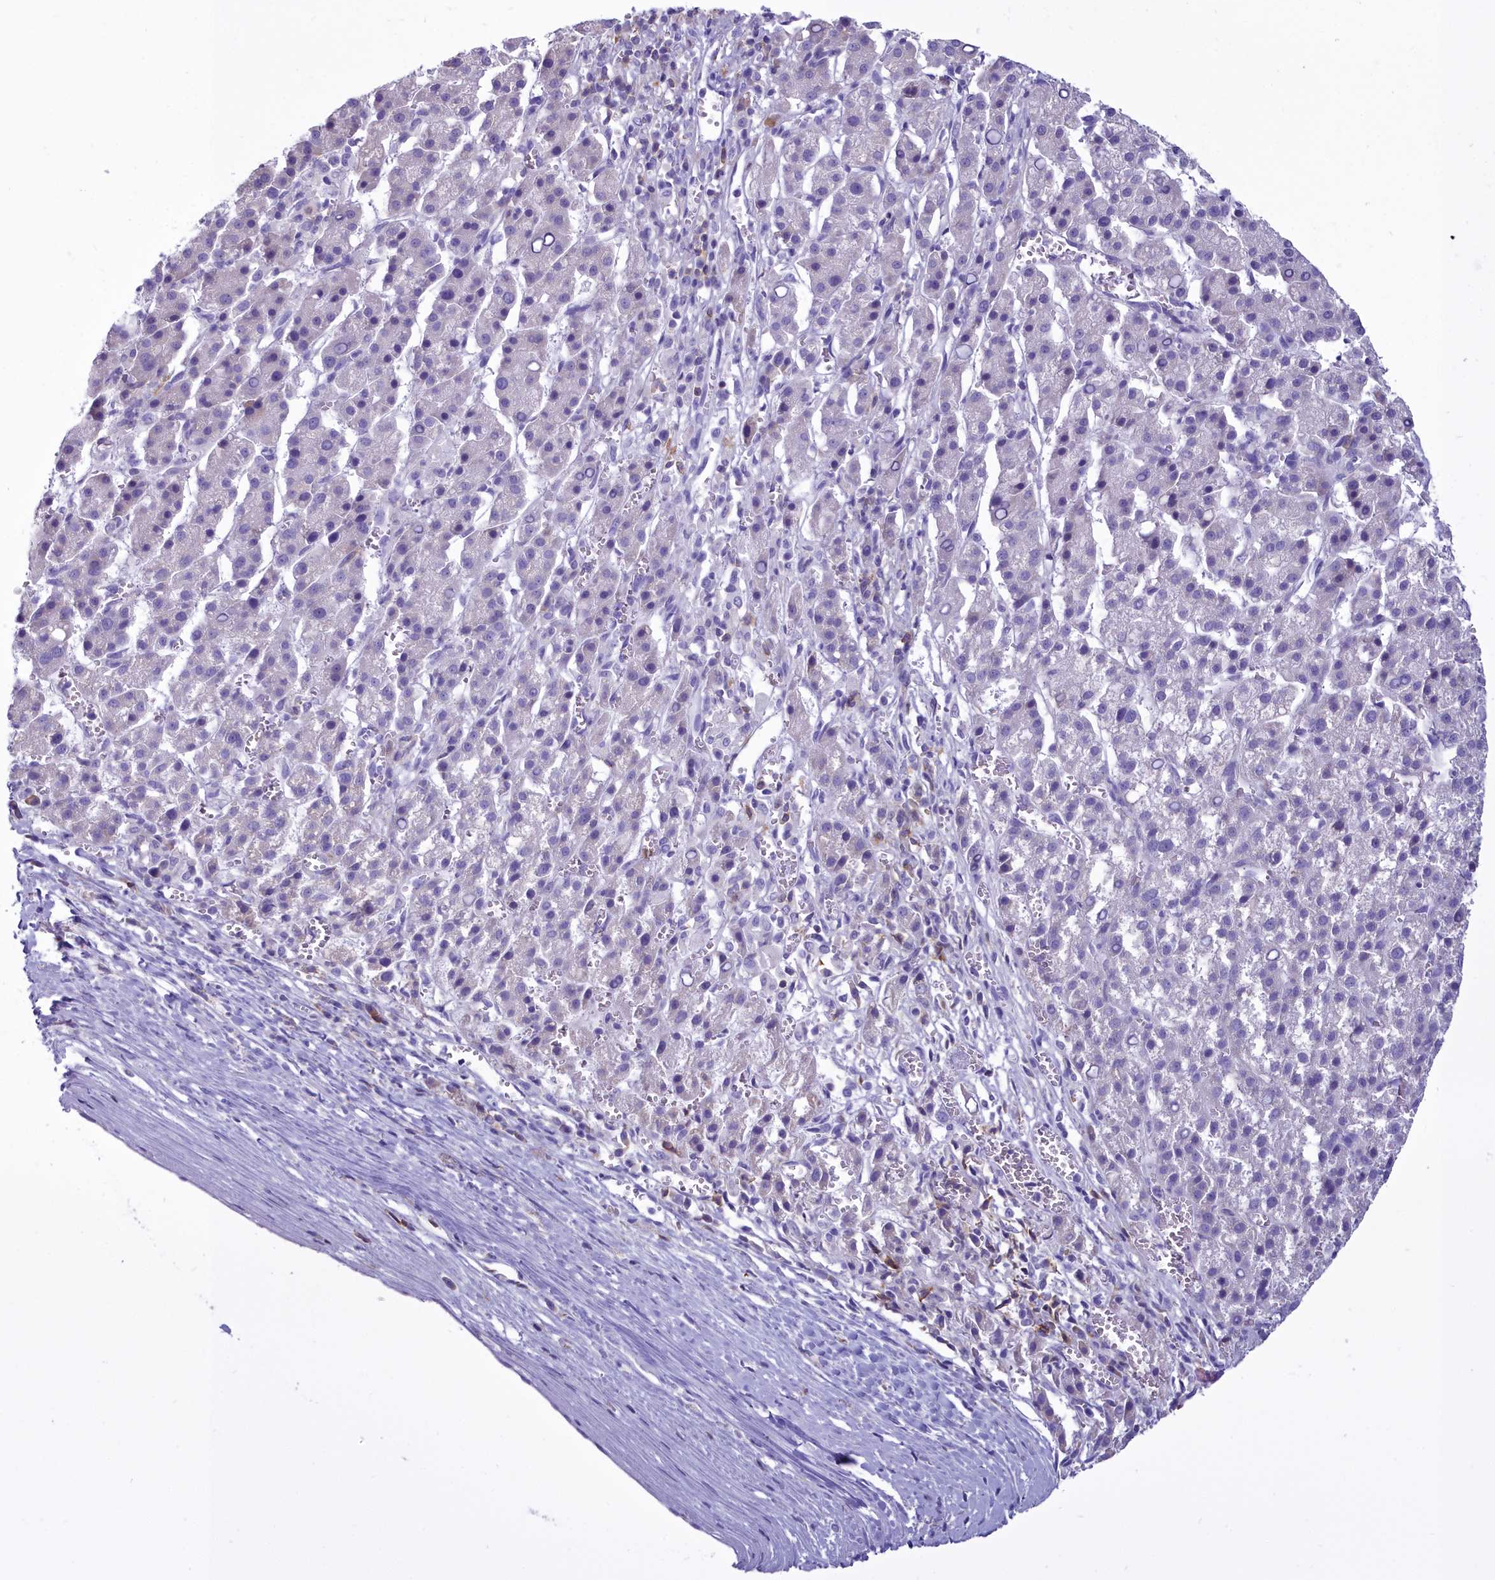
{"staining": {"intensity": "negative", "quantity": "none", "location": "none"}, "tissue": "liver cancer", "cell_type": "Tumor cells", "image_type": "cancer", "snomed": [{"axis": "morphology", "description": "Carcinoma, Hepatocellular, NOS"}, {"axis": "topography", "description": "Liver"}], "caption": "The immunohistochemistry (IHC) image has no significant staining in tumor cells of liver hepatocellular carcinoma tissue. The staining is performed using DAB (3,3'-diaminobenzidine) brown chromogen with nuclei counter-stained in using hematoxylin.", "gene": "CD5", "patient": {"sex": "female", "age": 58}}